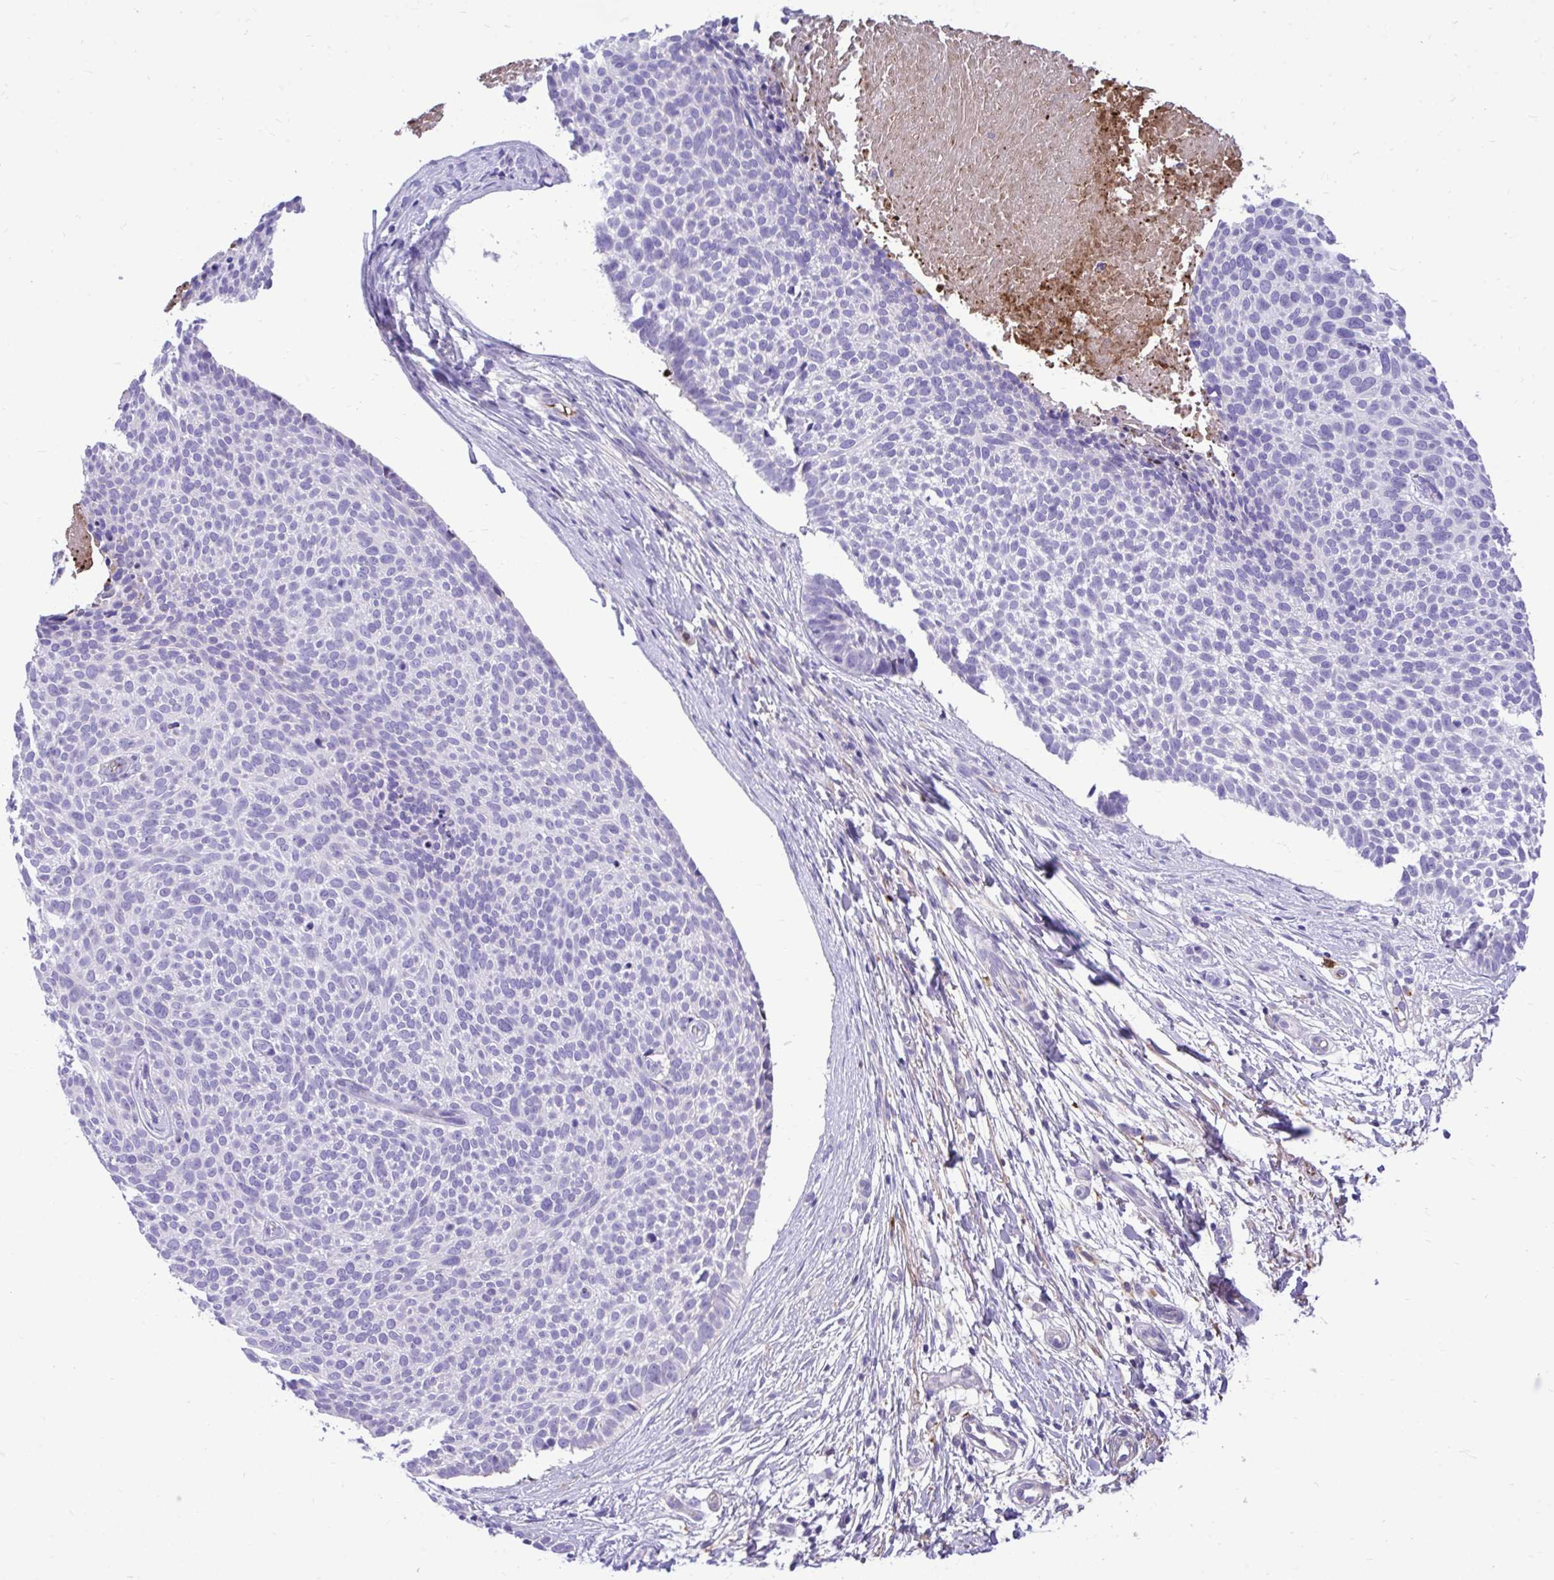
{"staining": {"intensity": "negative", "quantity": "none", "location": "none"}, "tissue": "skin cancer", "cell_type": "Tumor cells", "image_type": "cancer", "snomed": [{"axis": "morphology", "description": "Basal cell carcinoma"}, {"axis": "topography", "description": "Skin"}, {"axis": "topography", "description": "Skin of back"}], "caption": "Immunohistochemical staining of skin cancer shows no significant staining in tumor cells. (Brightfield microscopy of DAB (3,3'-diaminobenzidine) IHC at high magnification).", "gene": "HRG", "patient": {"sex": "male", "age": 81}}